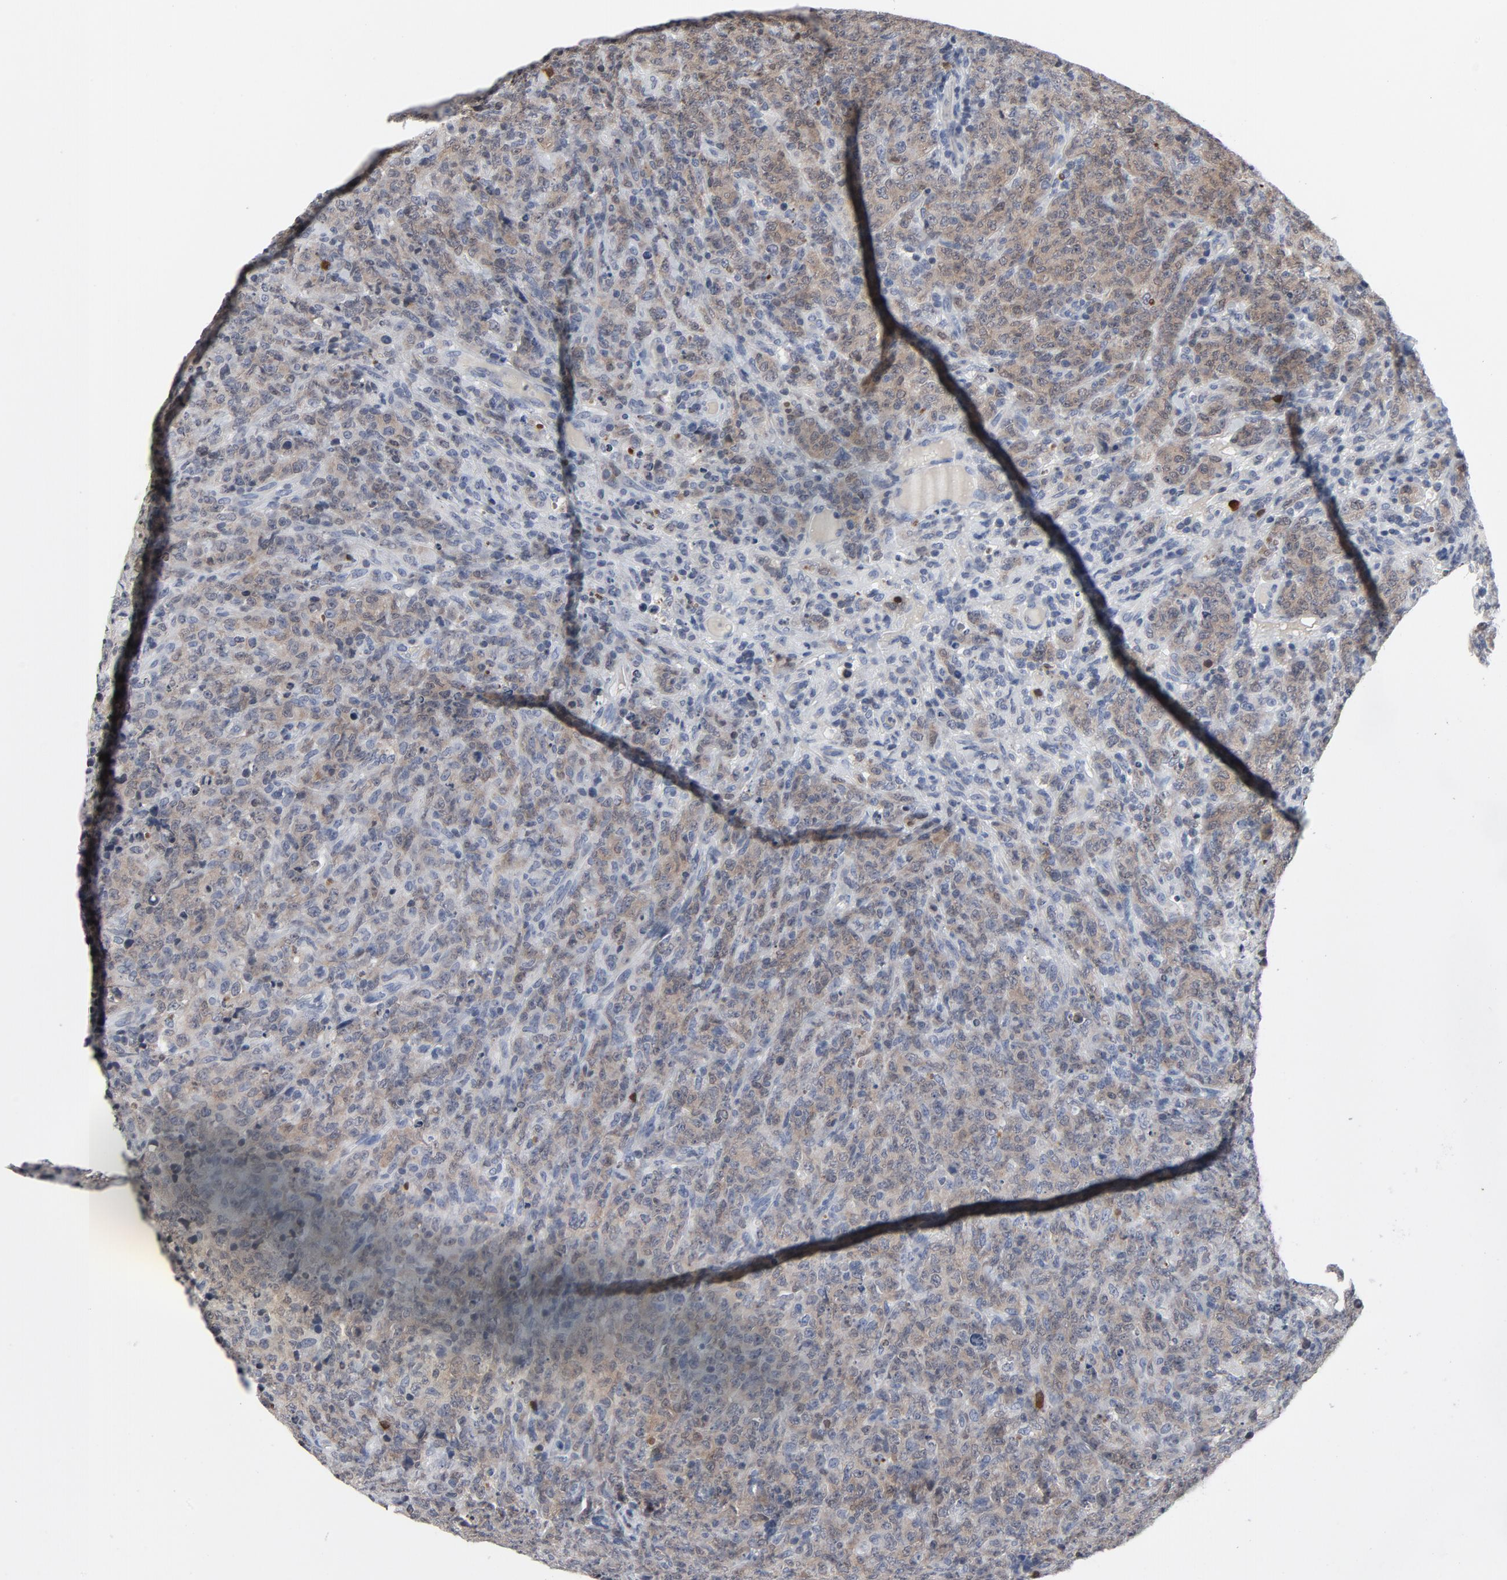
{"staining": {"intensity": "moderate", "quantity": ">75%", "location": "cytoplasmic/membranous"}, "tissue": "lymphoma", "cell_type": "Tumor cells", "image_type": "cancer", "snomed": [{"axis": "morphology", "description": "Malignant lymphoma, non-Hodgkin's type, High grade"}, {"axis": "topography", "description": "Tonsil"}], "caption": "Immunohistochemistry photomicrograph of malignant lymphoma, non-Hodgkin's type (high-grade) stained for a protein (brown), which exhibits medium levels of moderate cytoplasmic/membranous staining in about >75% of tumor cells.", "gene": "TCL1A", "patient": {"sex": "female", "age": 36}}